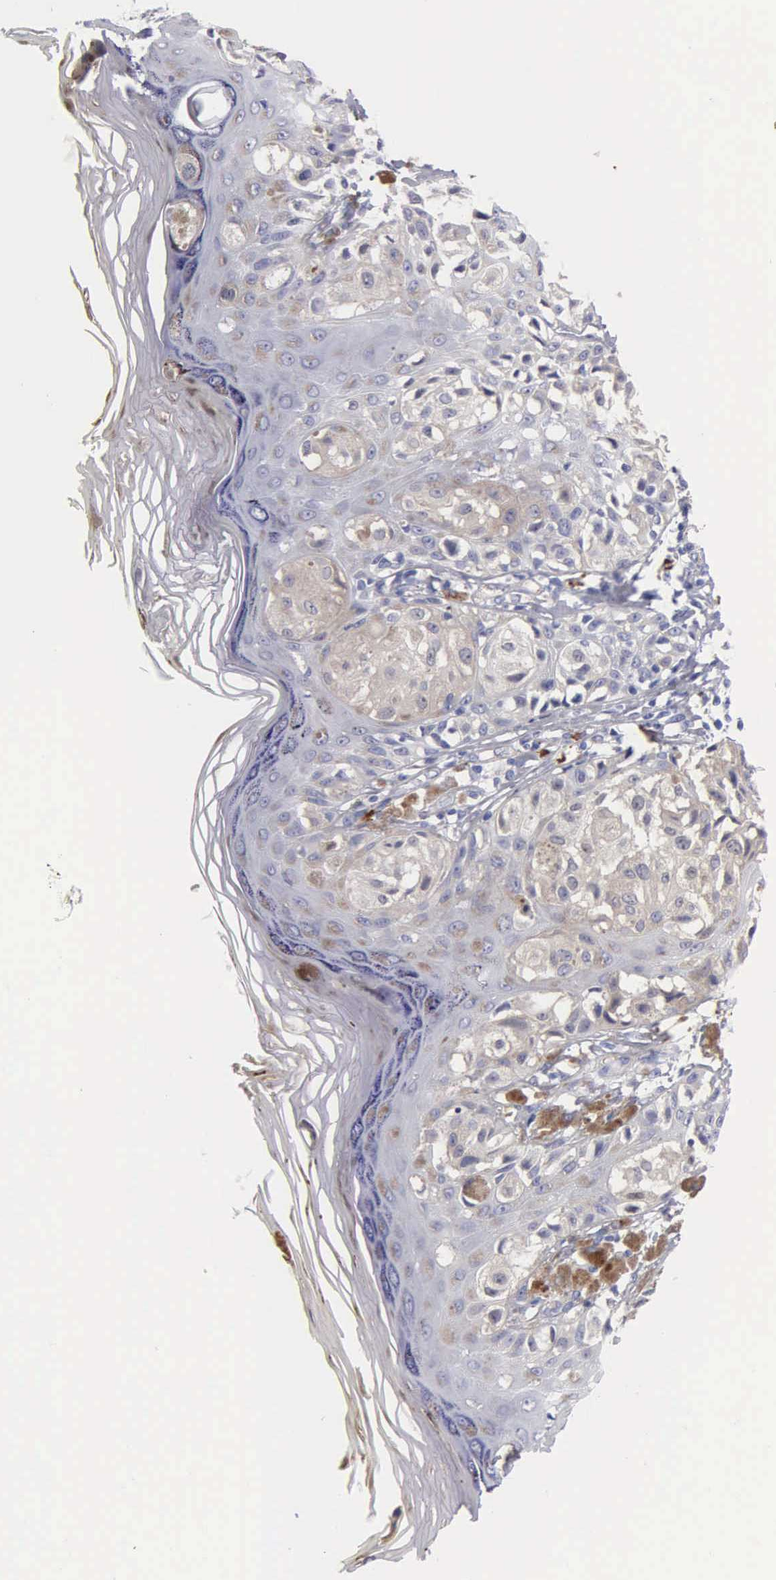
{"staining": {"intensity": "weak", "quantity": "25%-75%", "location": "cytoplasmic/membranous"}, "tissue": "melanoma", "cell_type": "Tumor cells", "image_type": "cancer", "snomed": [{"axis": "morphology", "description": "Malignant melanoma, NOS"}, {"axis": "topography", "description": "Skin"}], "caption": "Malignant melanoma stained with DAB (3,3'-diaminobenzidine) IHC exhibits low levels of weak cytoplasmic/membranous expression in approximately 25%-75% of tumor cells.", "gene": "CTSL", "patient": {"sex": "female", "age": 55}}